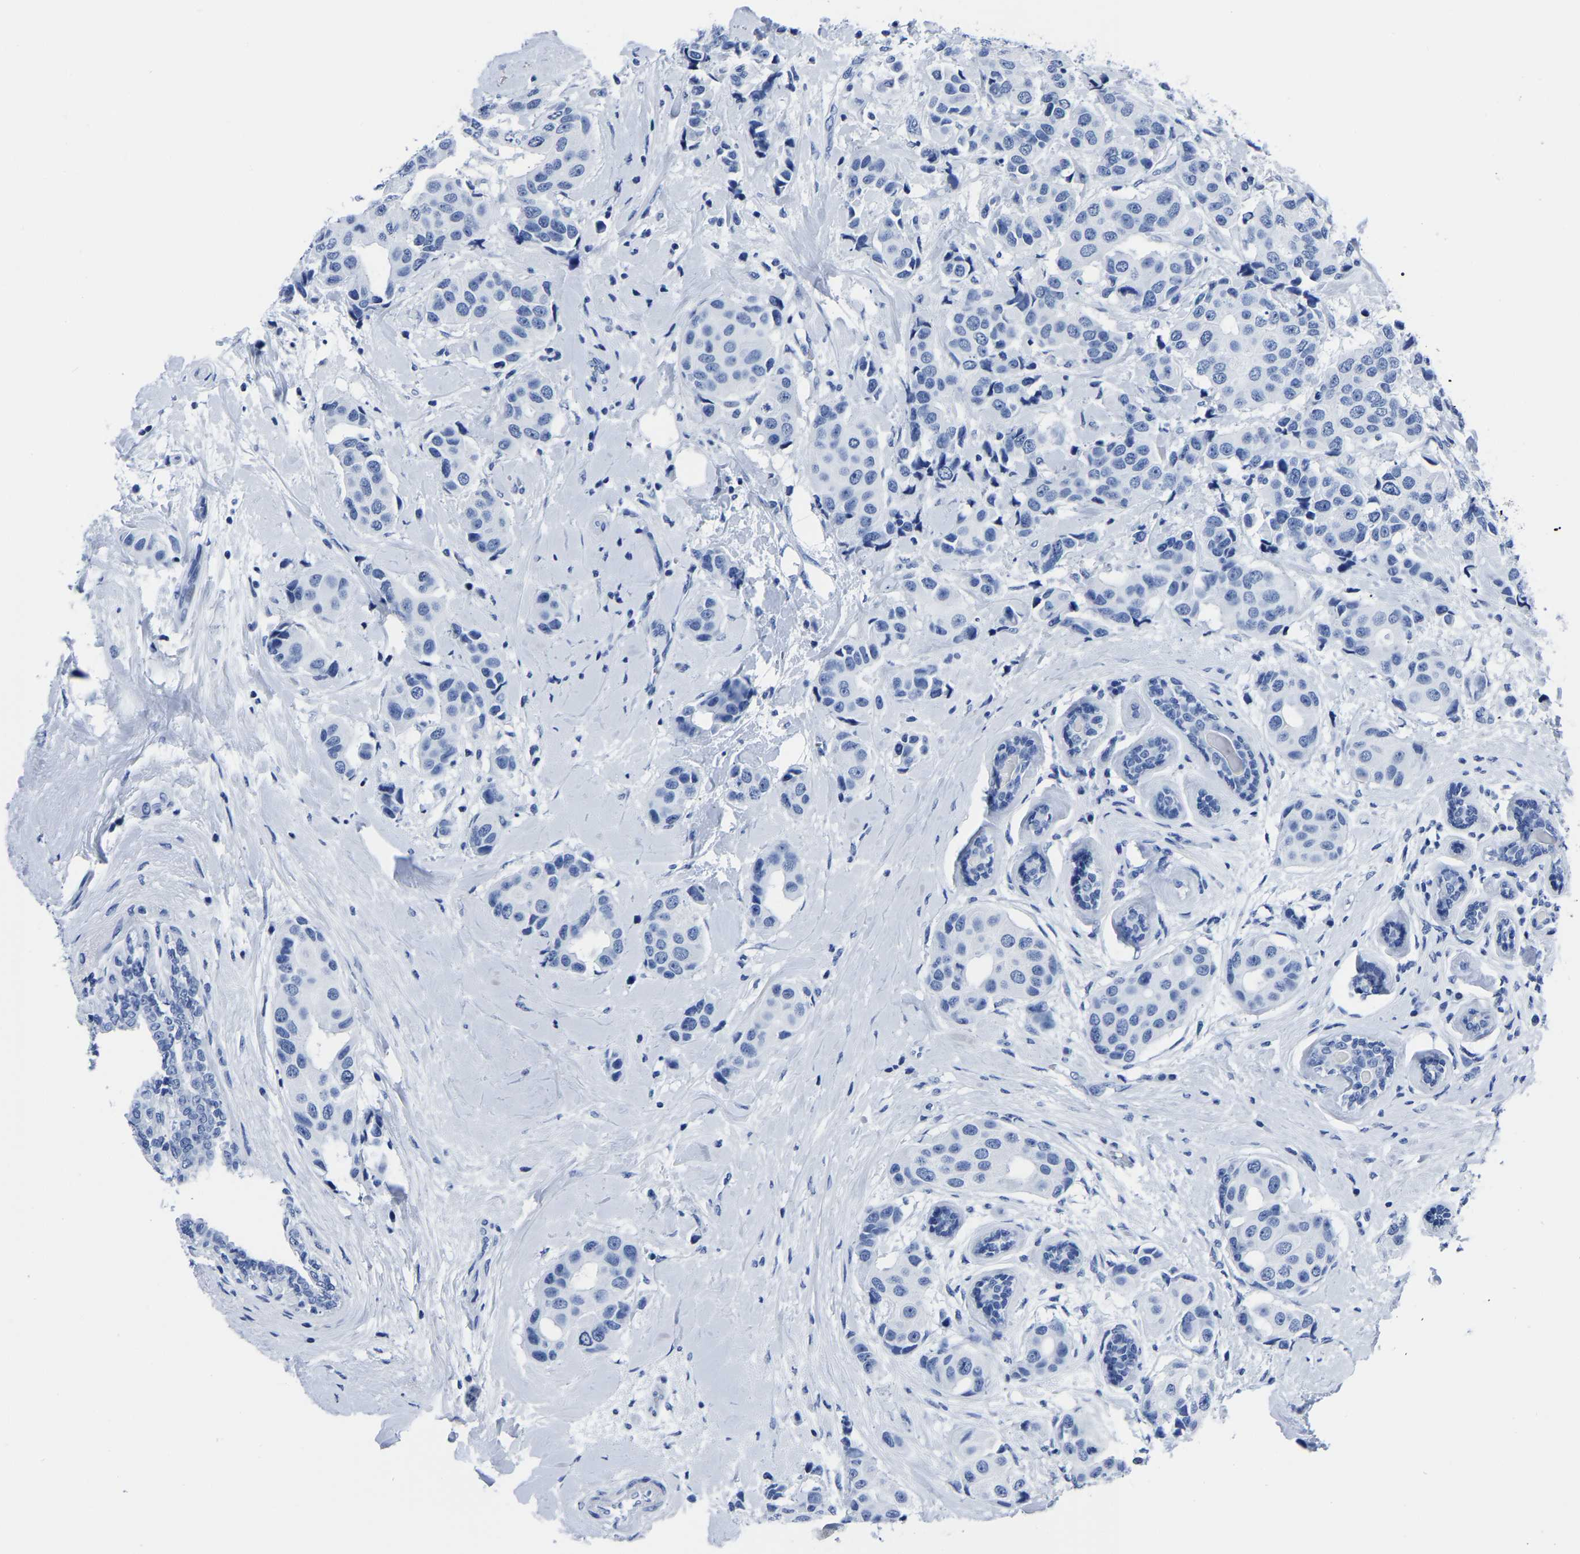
{"staining": {"intensity": "negative", "quantity": "none", "location": "none"}, "tissue": "breast cancer", "cell_type": "Tumor cells", "image_type": "cancer", "snomed": [{"axis": "morphology", "description": "Normal tissue, NOS"}, {"axis": "morphology", "description": "Duct carcinoma"}, {"axis": "topography", "description": "Breast"}], "caption": "This is a micrograph of IHC staining of infiltrating ductal carcinoma (breast), which shows no positivity in tumor cells.", "gene": "IMPG2", "patient": {"sex": "female", "age": 39}}